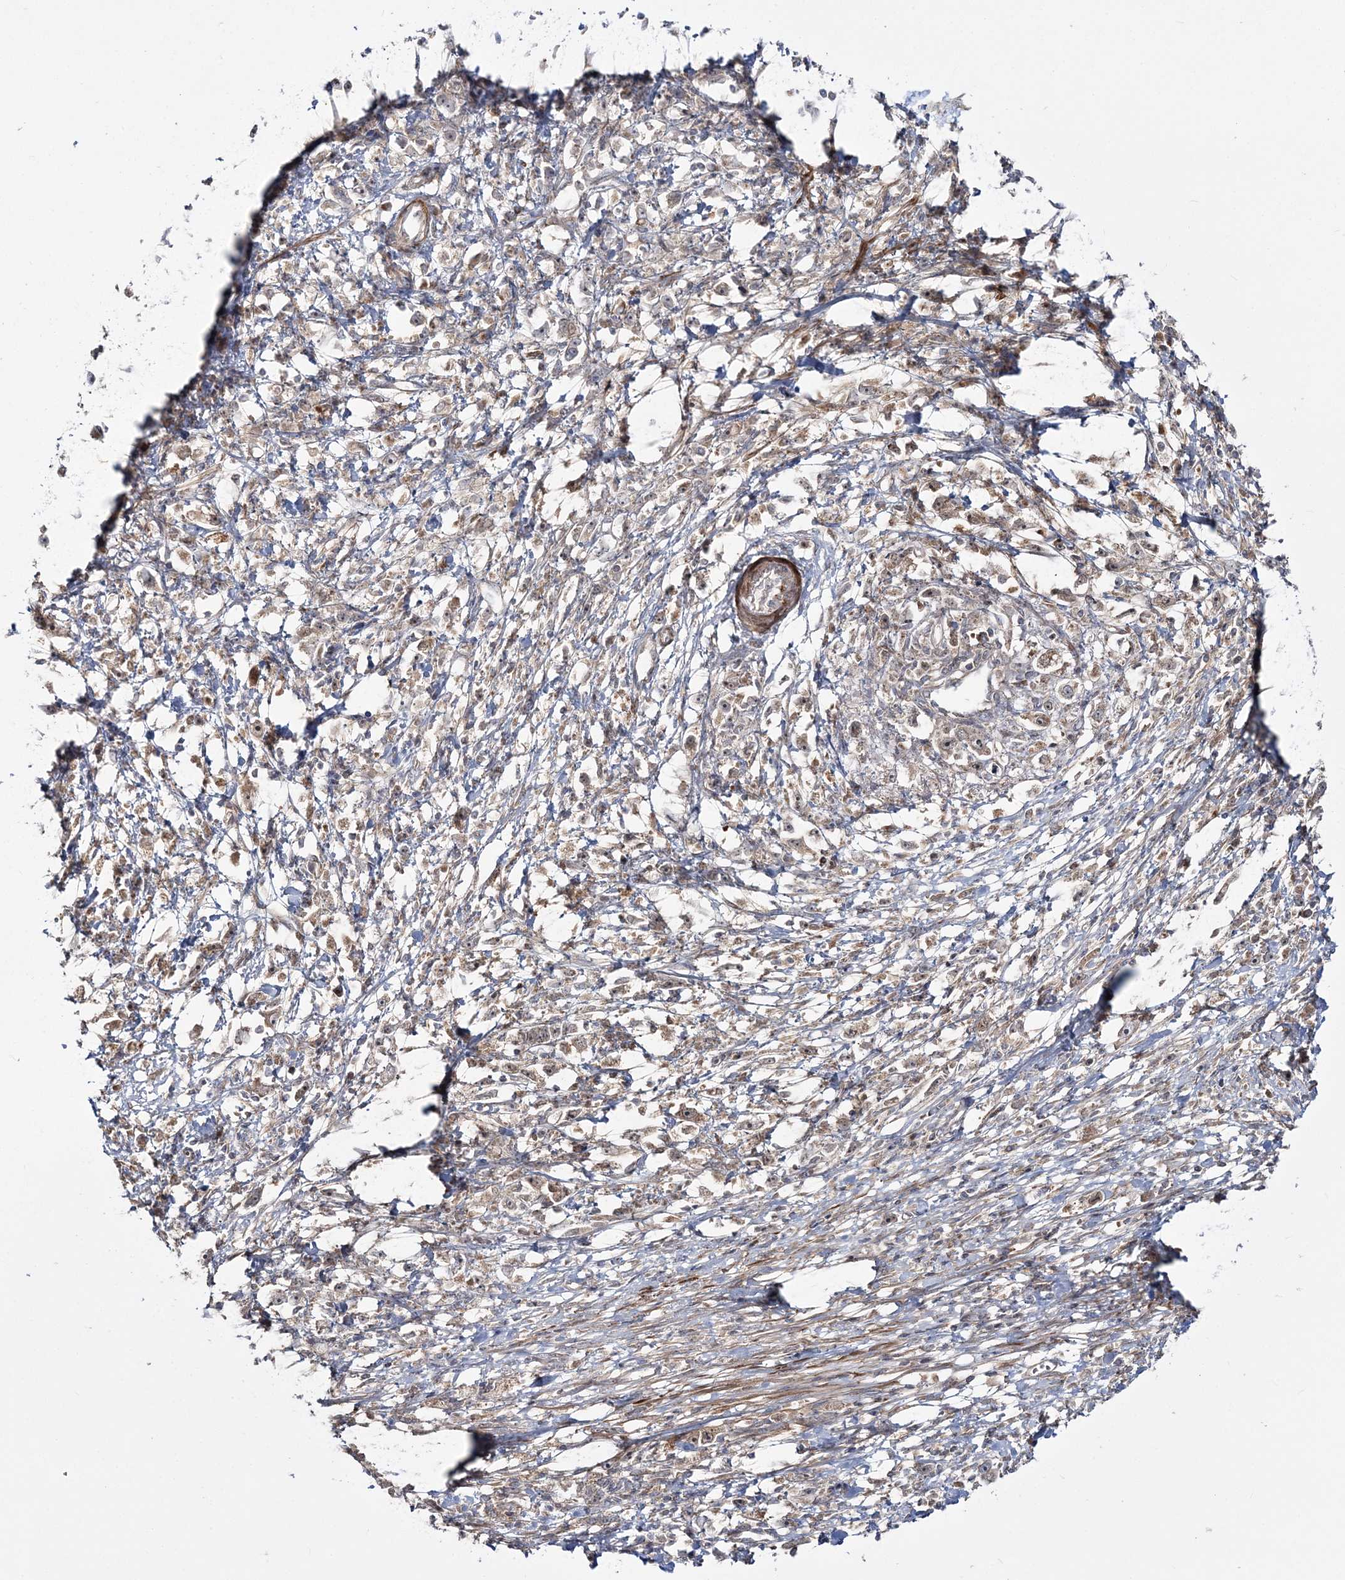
{"staining": {"intensity": "weak", "quantity": "25%-75%", "location": "cytoplasmic/membranous"}, "tissue": "stomach cancer", "cell_type": "Tumor cells", "image_type": "cancer", "snomed": [{"axis": "morphology", "description": "Adenocarcinoma, NOS"}, {"axis": "topography", "description": "Stomach"}], "caption": "Immunohistochemistry (IHC) (DAB (3,3'-diaminobenzidine)) staining of adenocarcinoma (stomach) shows weak cytoplasmic/membranous protein staining in approximately 25%-75% of tumor cells.", "gene": "MOCS2", "patient": {"sex": "female", "age": 59}}